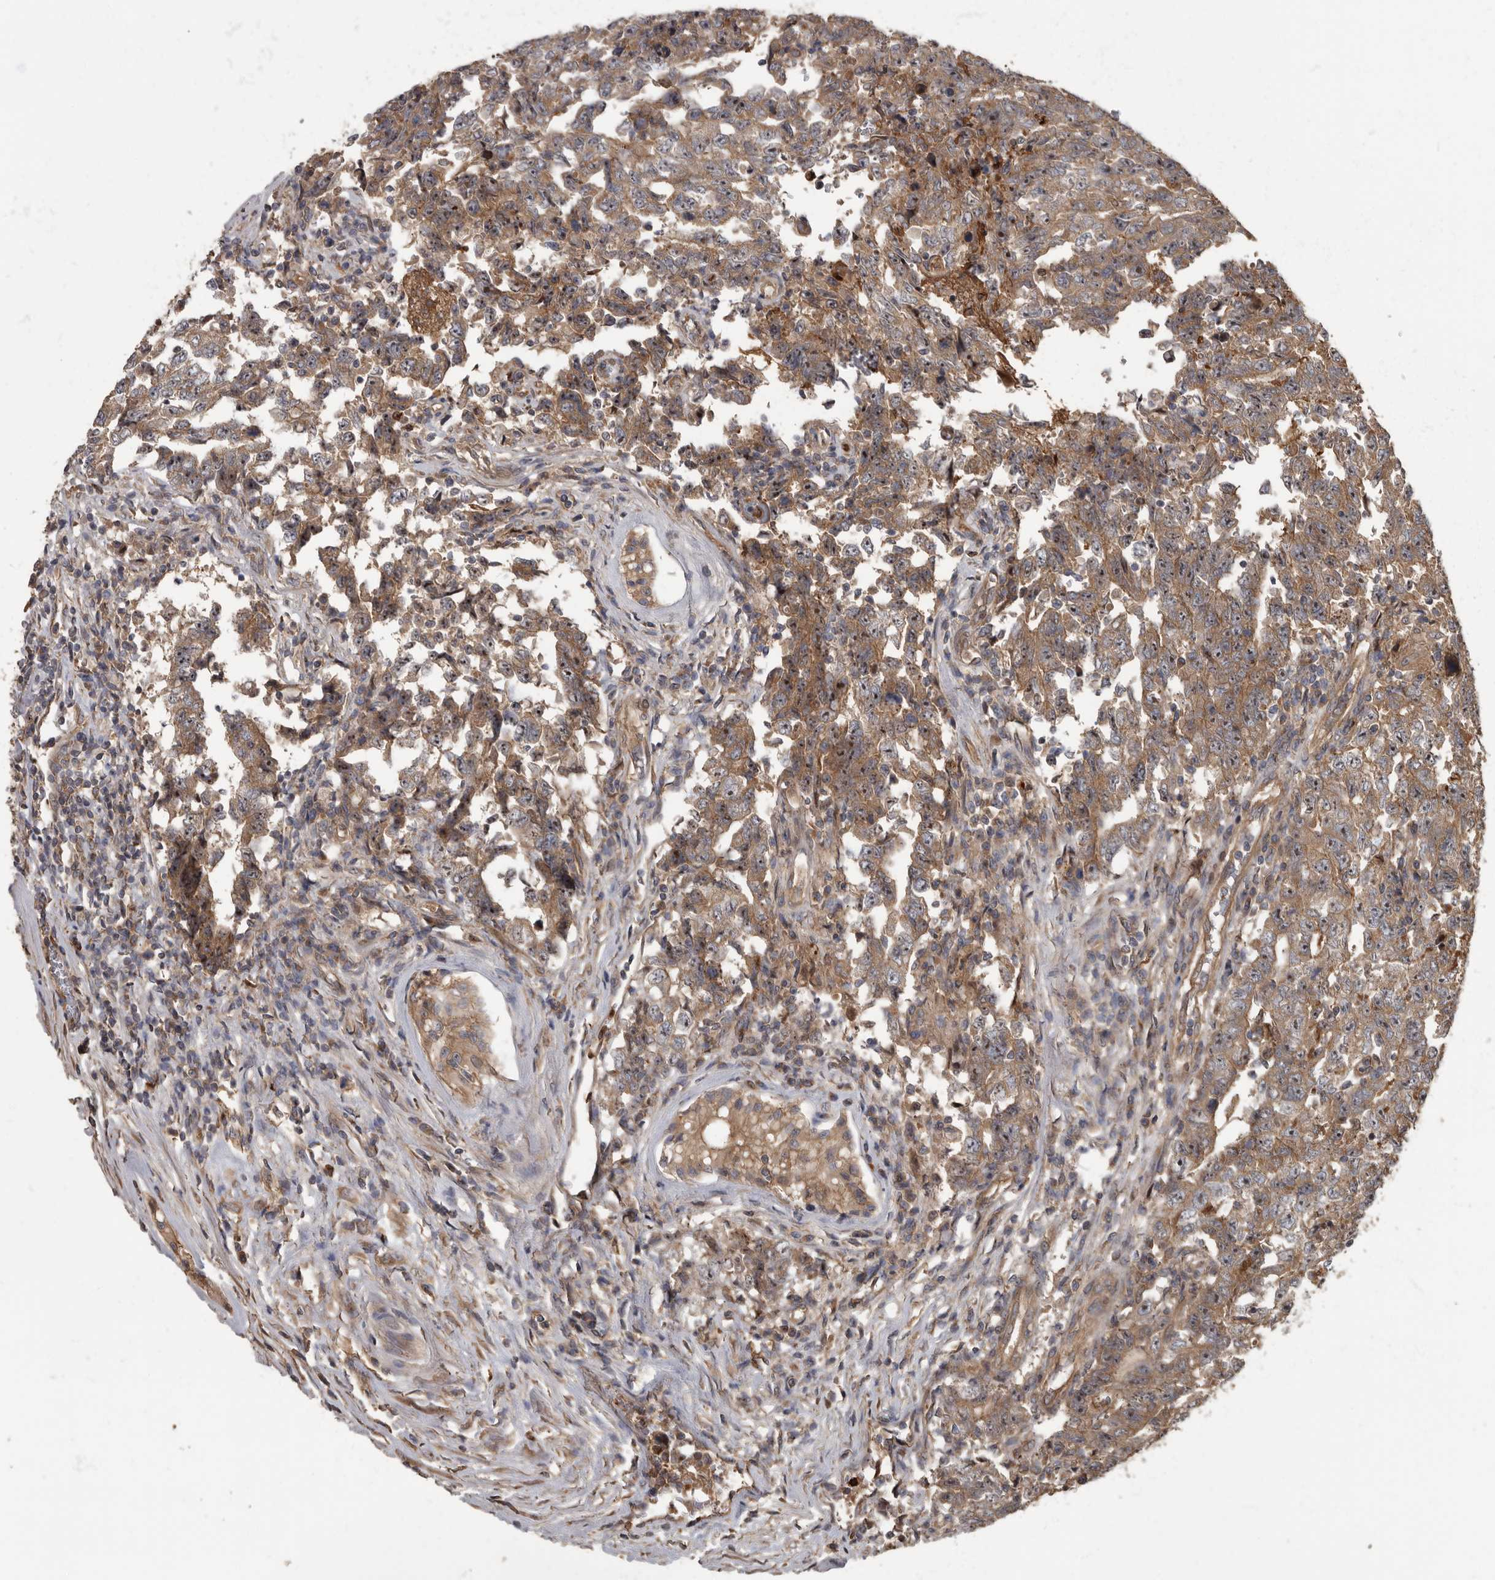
{"staining": {"intensity": "moderate", "quantity": ">75%", "location": "cytoplasmic/membranous"}, "tissue": "testis cancer", "cell_type": "Tumor cells", "image_type": "cancer", "snomed": [{"axis": "morphology", "description": "Carcinoma, Embryonal, NOS"}, {"axis": "topography", "description": "Testis"}], "caption": "Protein expression analysis of human testis embryonal carcinoma reveals moderate cytoplasmic/membranous positivity in approximately >75% of tumor cells.", "gene": "DAAM1", "patient": {"sex": "male", "age": 26}}